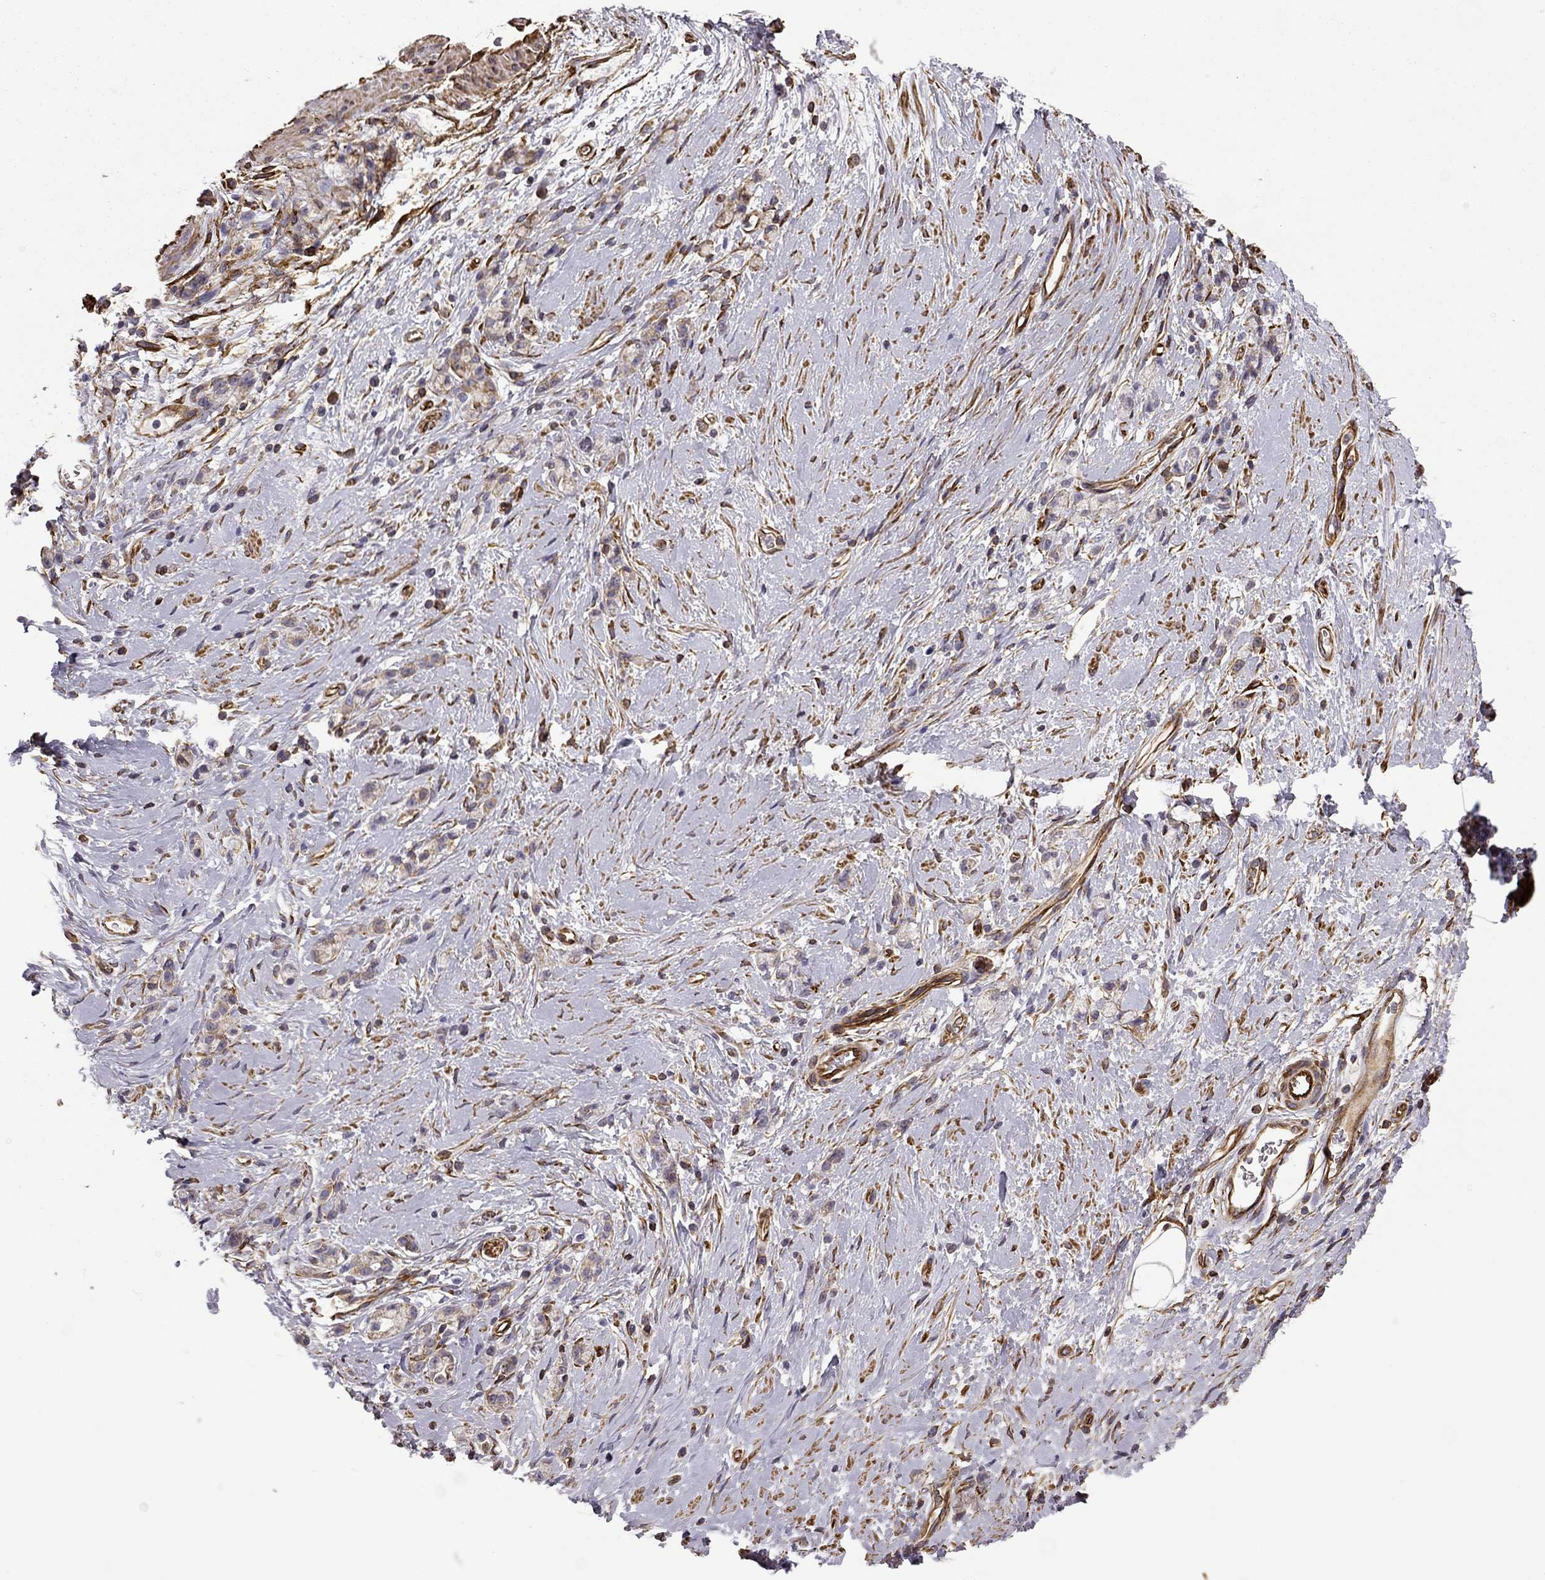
{"staining": {"intensity": "weak", "quantity": ">75%", "location": "cytoplasmic/membranous"}, "tissue": "stomach cancer", "cell_type": "Tumor cells", "image_type": "cancer", "snomed": [{"axis": "morphology", "description": "Adenocarcinoma, NOS"}, {"axis": "topography", "description": "Stomach"}], "caption": "High-power microscopy captured an immunohistochemistry (IHC) histopathology image of stomach cancer, revealing weak cytoplasmic/membranous staining in about >75% of tumor cells.", "gene": "MAP4", "patient": {"sex": "male", "age": 58}}